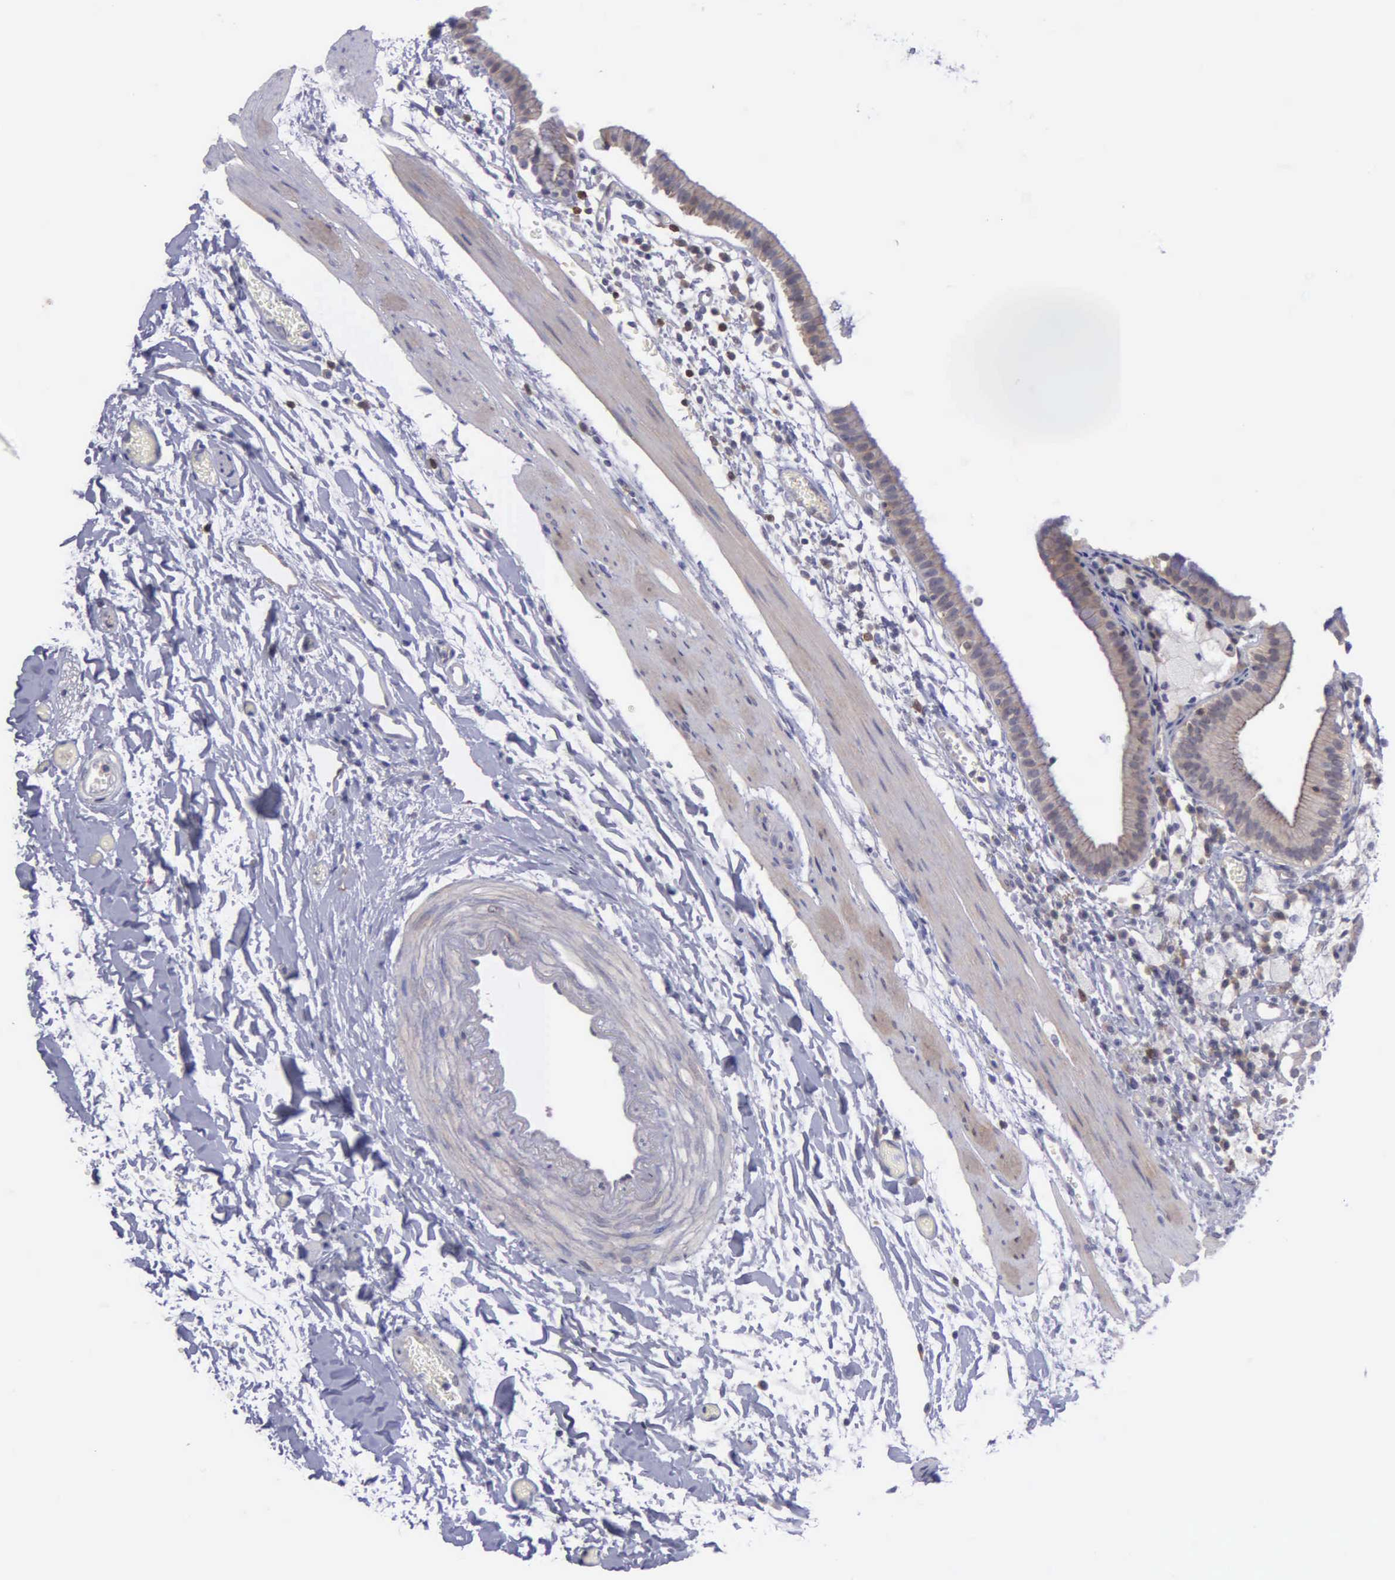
{"staining": {"intensity": "negative", "quantity": "none", "location": "none"}, "tissue": "gallbladder", "cell_type": "Glandular cells", "image_type": "normal", "snomed": [{"axis": "morphology", "description": "Normal tissue, NOS"}, {"axis": "topography", "description": "Gallbladder"}], "caption": "This is an IHC micrograph of unremarkable human gallbladder. There is no positivity in glandular cells.", "gene": "MICAL3", "patient": {"sex": "female", "age": 48}}